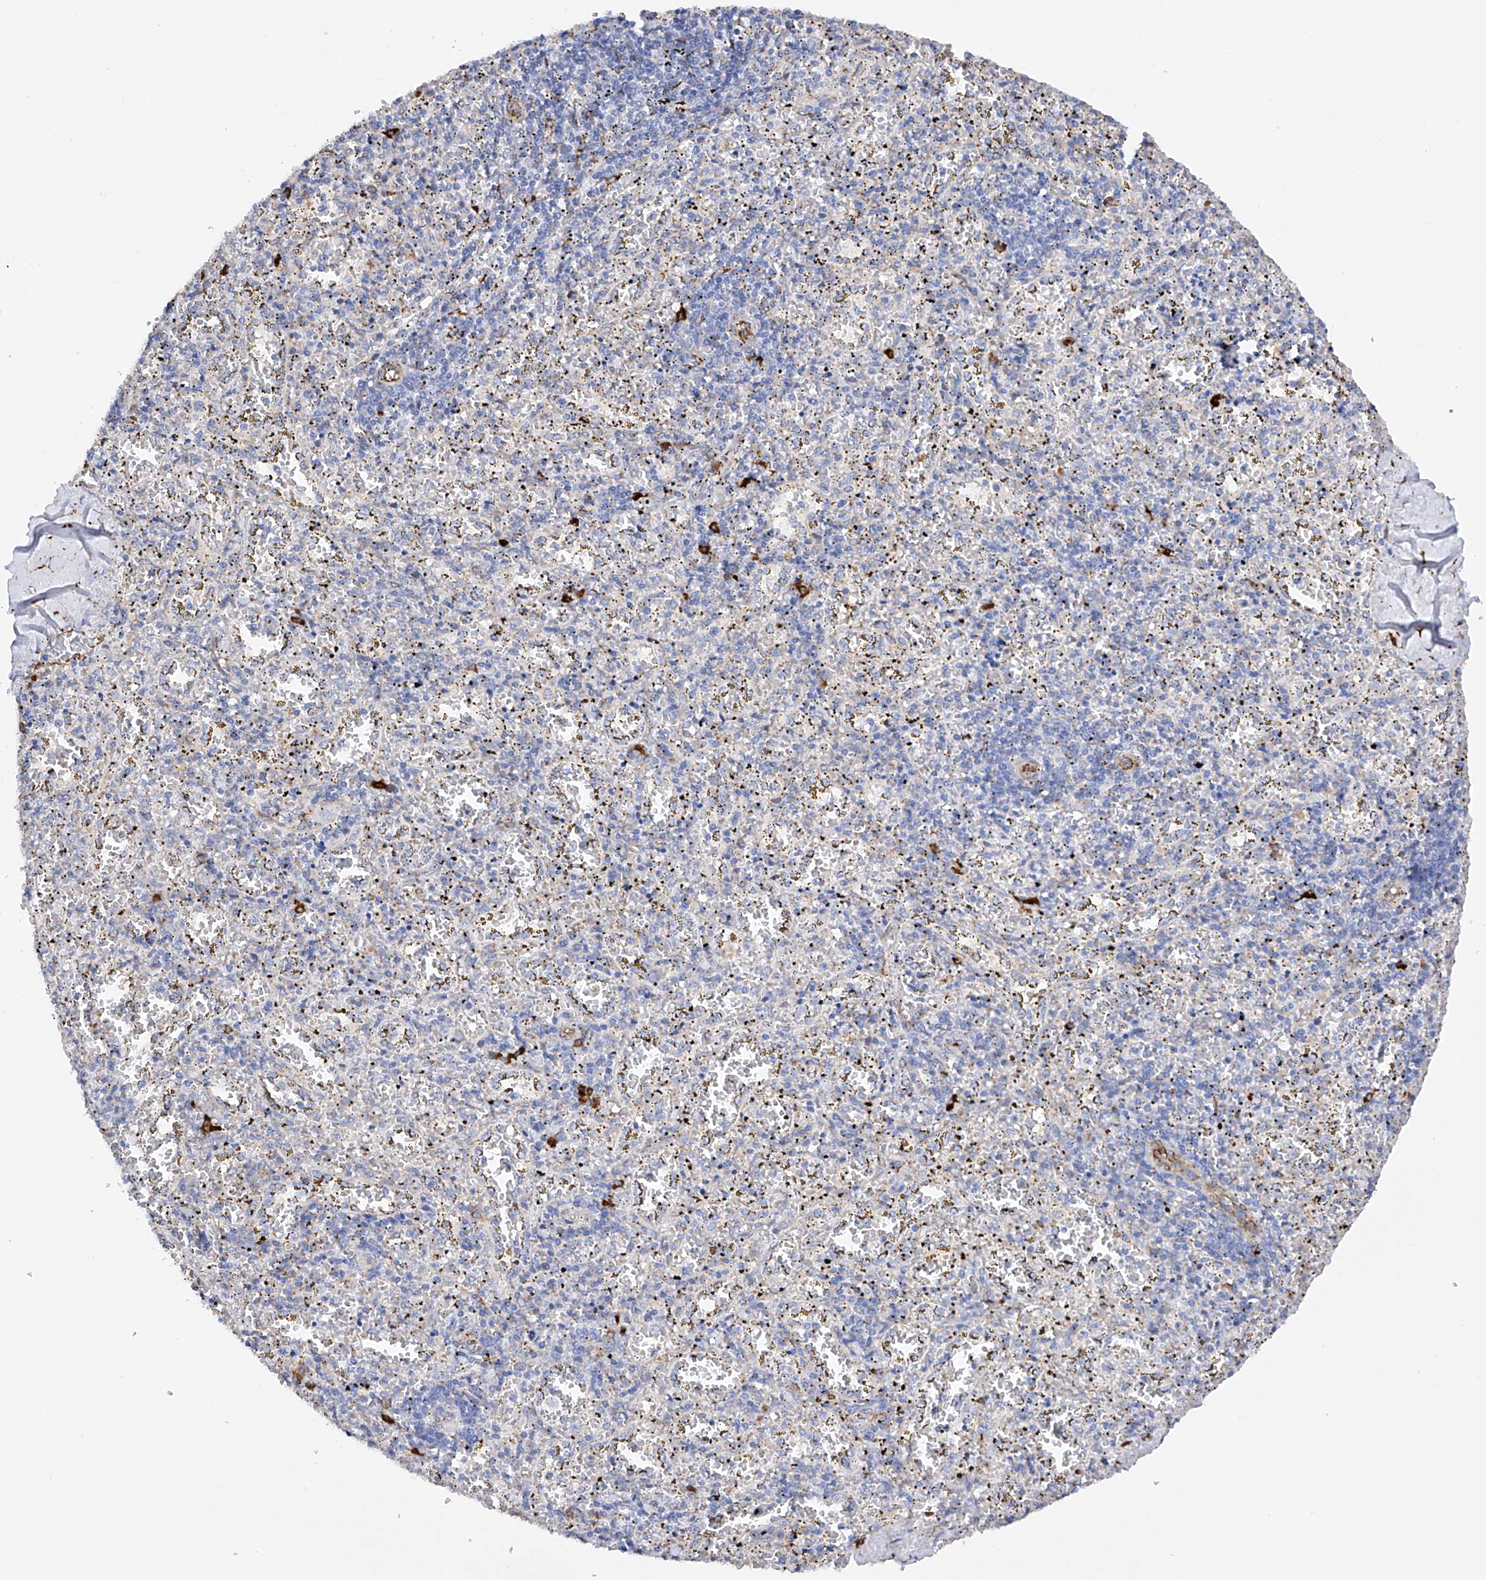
{"staining": {"intensity": "strong", "quantity": "<25%", "location": "cytoplasmic/membranous"}, "tissue": "spleen", "cell_type": "Cells in red pulp", "image_type": "normal", "snomed": [{"axis": "morphology", "description": "Normal tissue, NOS"}, {"axis": "topography", "description": "Spleen"}], "caption": "Immunohistochemical staining of unremarkable spleen reveals <25% levels of strong cytoplasmic/membranous protein staining in approximately <25% of cells in red pulp. (brown staining indicates protein expression, while blue staining denotes nuclei).", "gene": "PDIA5", "patient": {"sex": "male", "age": 11}}